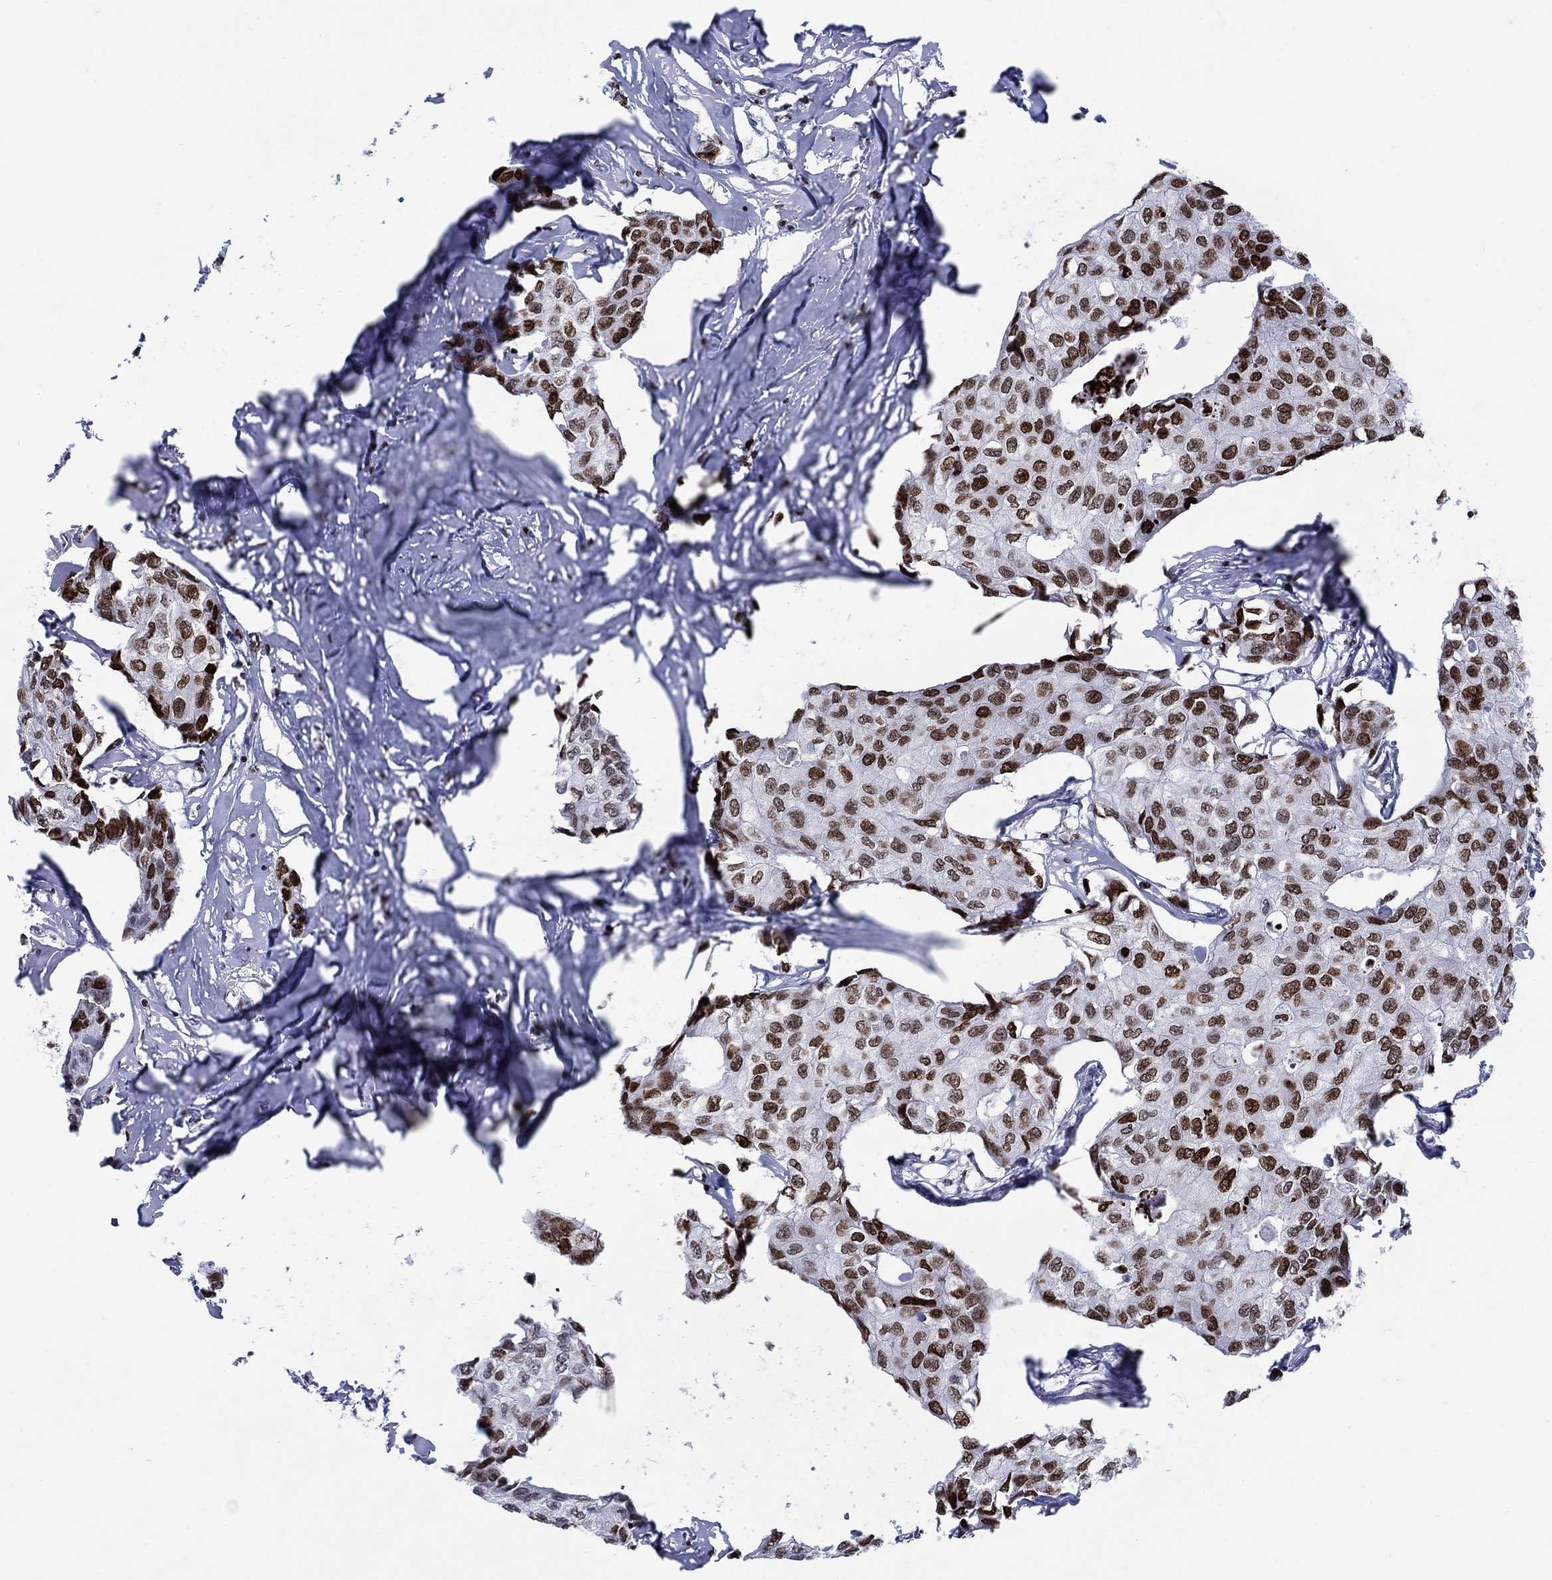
{"staining": {"intensity": "moderate", "quantity": ">75%", "location": "nuclear"}, "tissue": "breast cancer", "cell_type": "Tumor cells", "image_type": "cancer", "snomed": [{"axis": "morphology", "description": "Duct carcinoma"}, {"axis": "topography", "description": "Breast"}], "caption": "DAB immunohistochemical staining of human breast invasive ductal carcinoma demonstrates moderate nuclear protein staining in approximately >75% of tumor cells.", "gene": "HMGA1", "patient": {"sex": "female", "age": 80}}